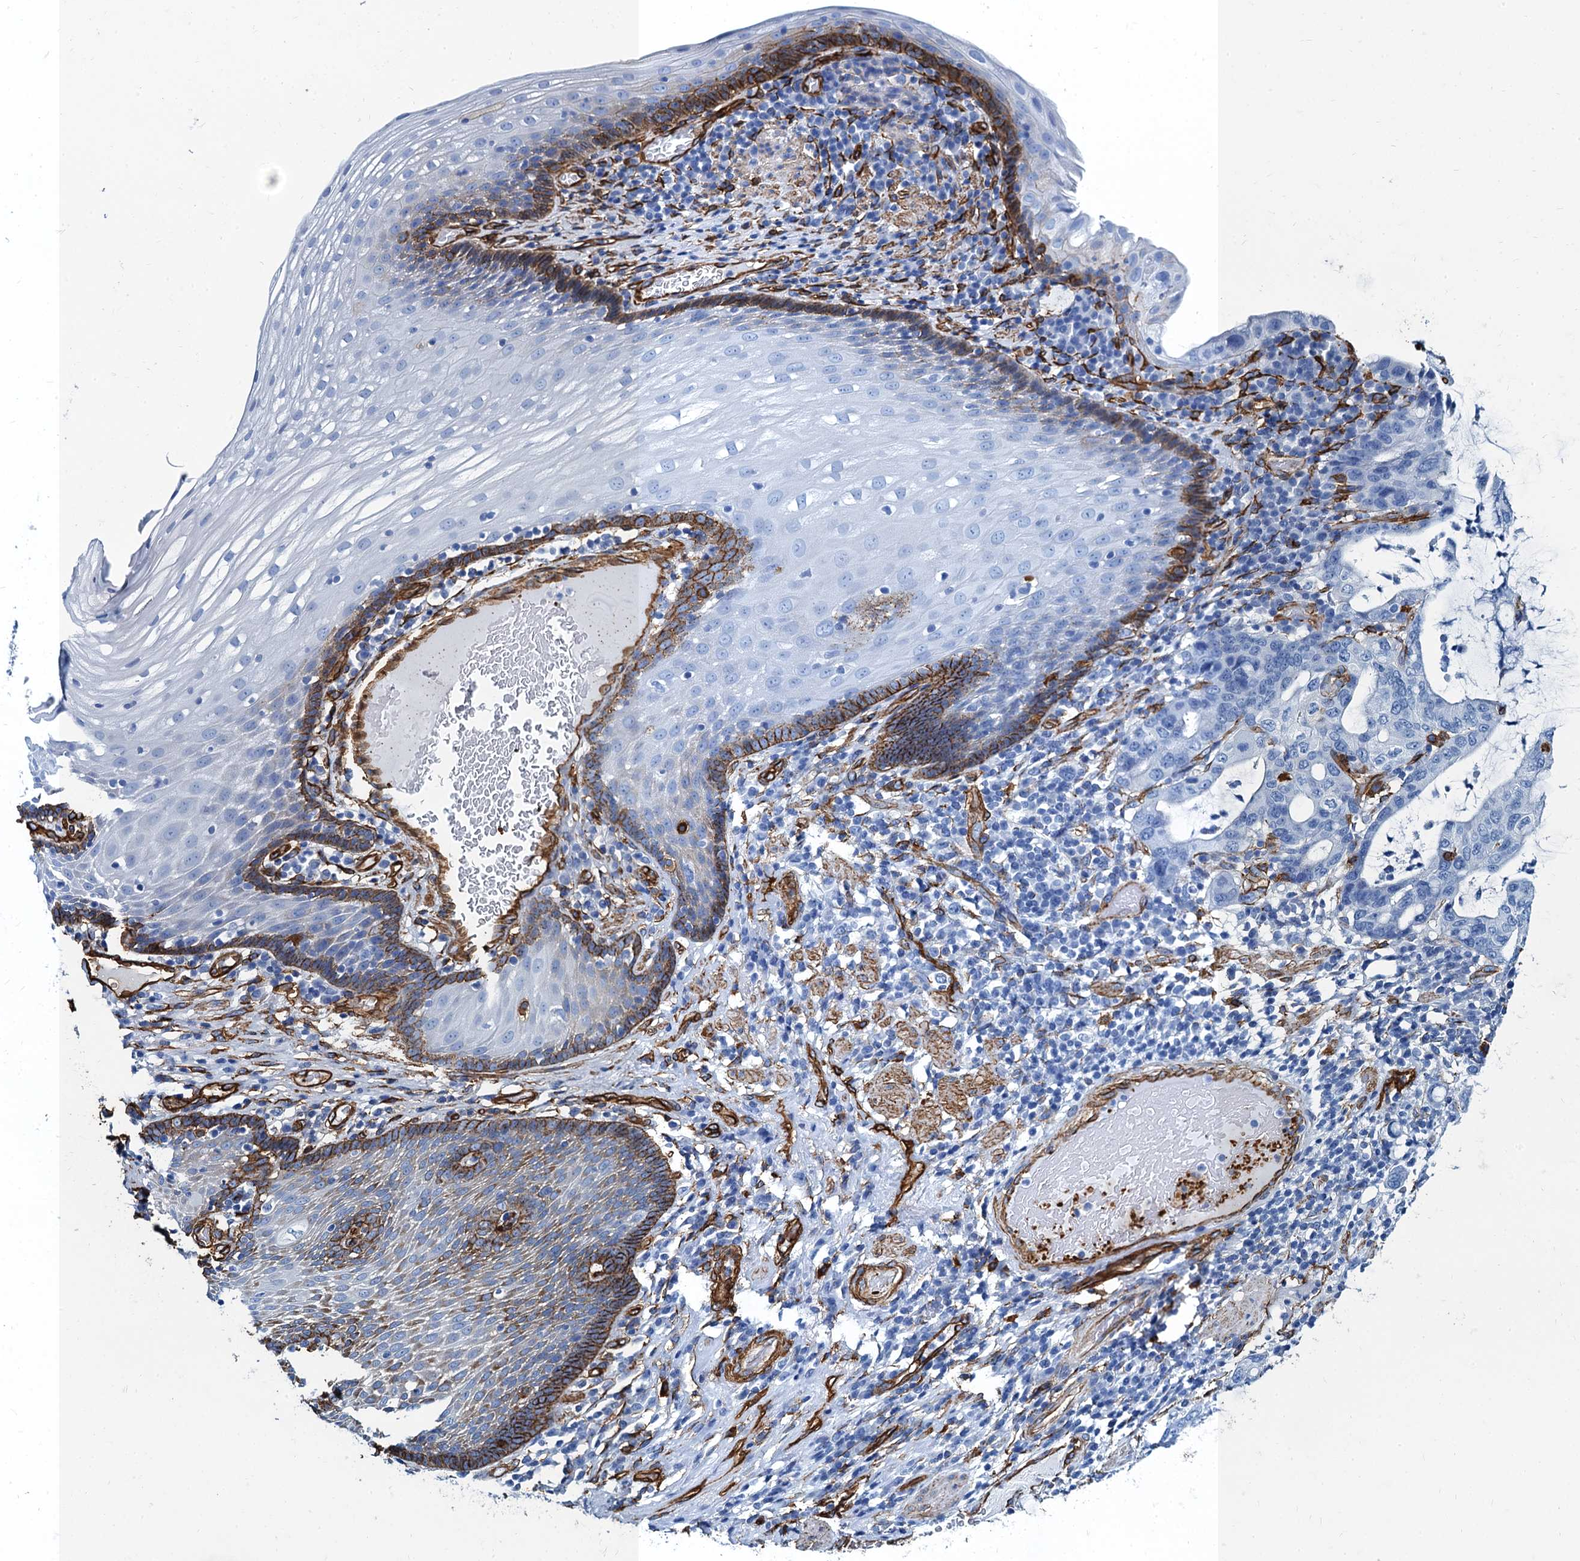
{"staining": {"intensity": "negative", "quantity": "none", "location": "none"}, "tissue": "stomach cancer", "cell_type": "Tumor cells", "image_type": "cancer", "snomed": [{"axis": "morphology", "description": "Normal tissue, NOS"}, {"axis": "morphology", "description": "Adenocarcinoma, NOS"}, {"axis": "topography", "description": "Esophagus"}, {"axis": "topography", "description": "Stomach, upper"}, {"axis": "topography", "description": "Peripheral nerve tissue"}], "caption": "High power microscopy histopathology image of an immunohistochemistry (IHC) histopathology image of adenocarcinoma (stomach), revealing no significant staining in tumor cells.", "gene": "CAVIN2", "patient": {"sex": "male", "age": 62}}